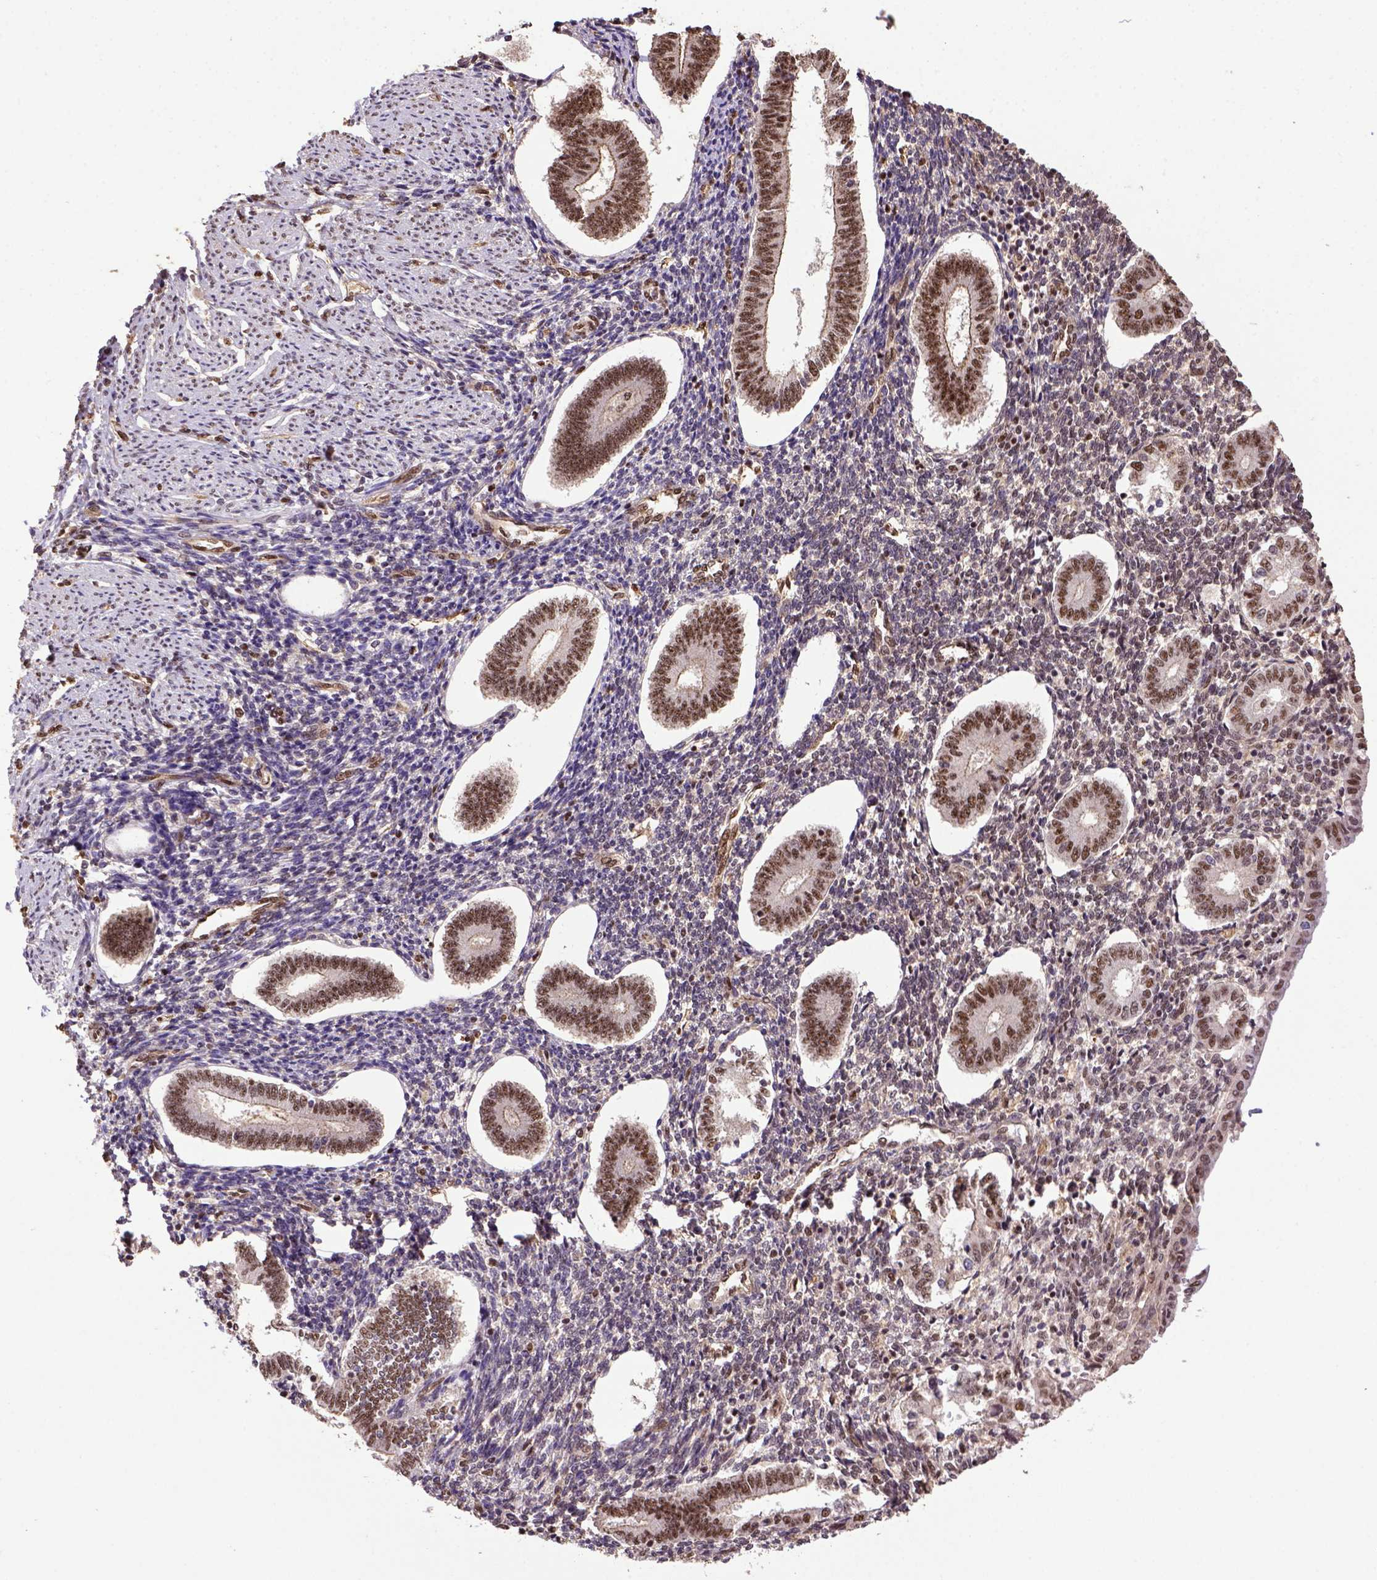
{"staining": {"intensity": "moderate", "quantity": "25%-75%", "location": "nuclear"}, "tissue": "endometrium", "cell_type": "Cells in endometrial stroma", "image_type": "normal", "snomed": [{"axis": "morphology", "description": "Normal tissue, NOS"}, {"axis": "topography", "description": "Endometrium"}], "caption": "This is an image of IHC staining of normal endometrium, which shows moderate expression in the nuclear of cells in endometrial stroma.", "gene": "PPIG", "patient": {"sex": "female", "age": 40}}